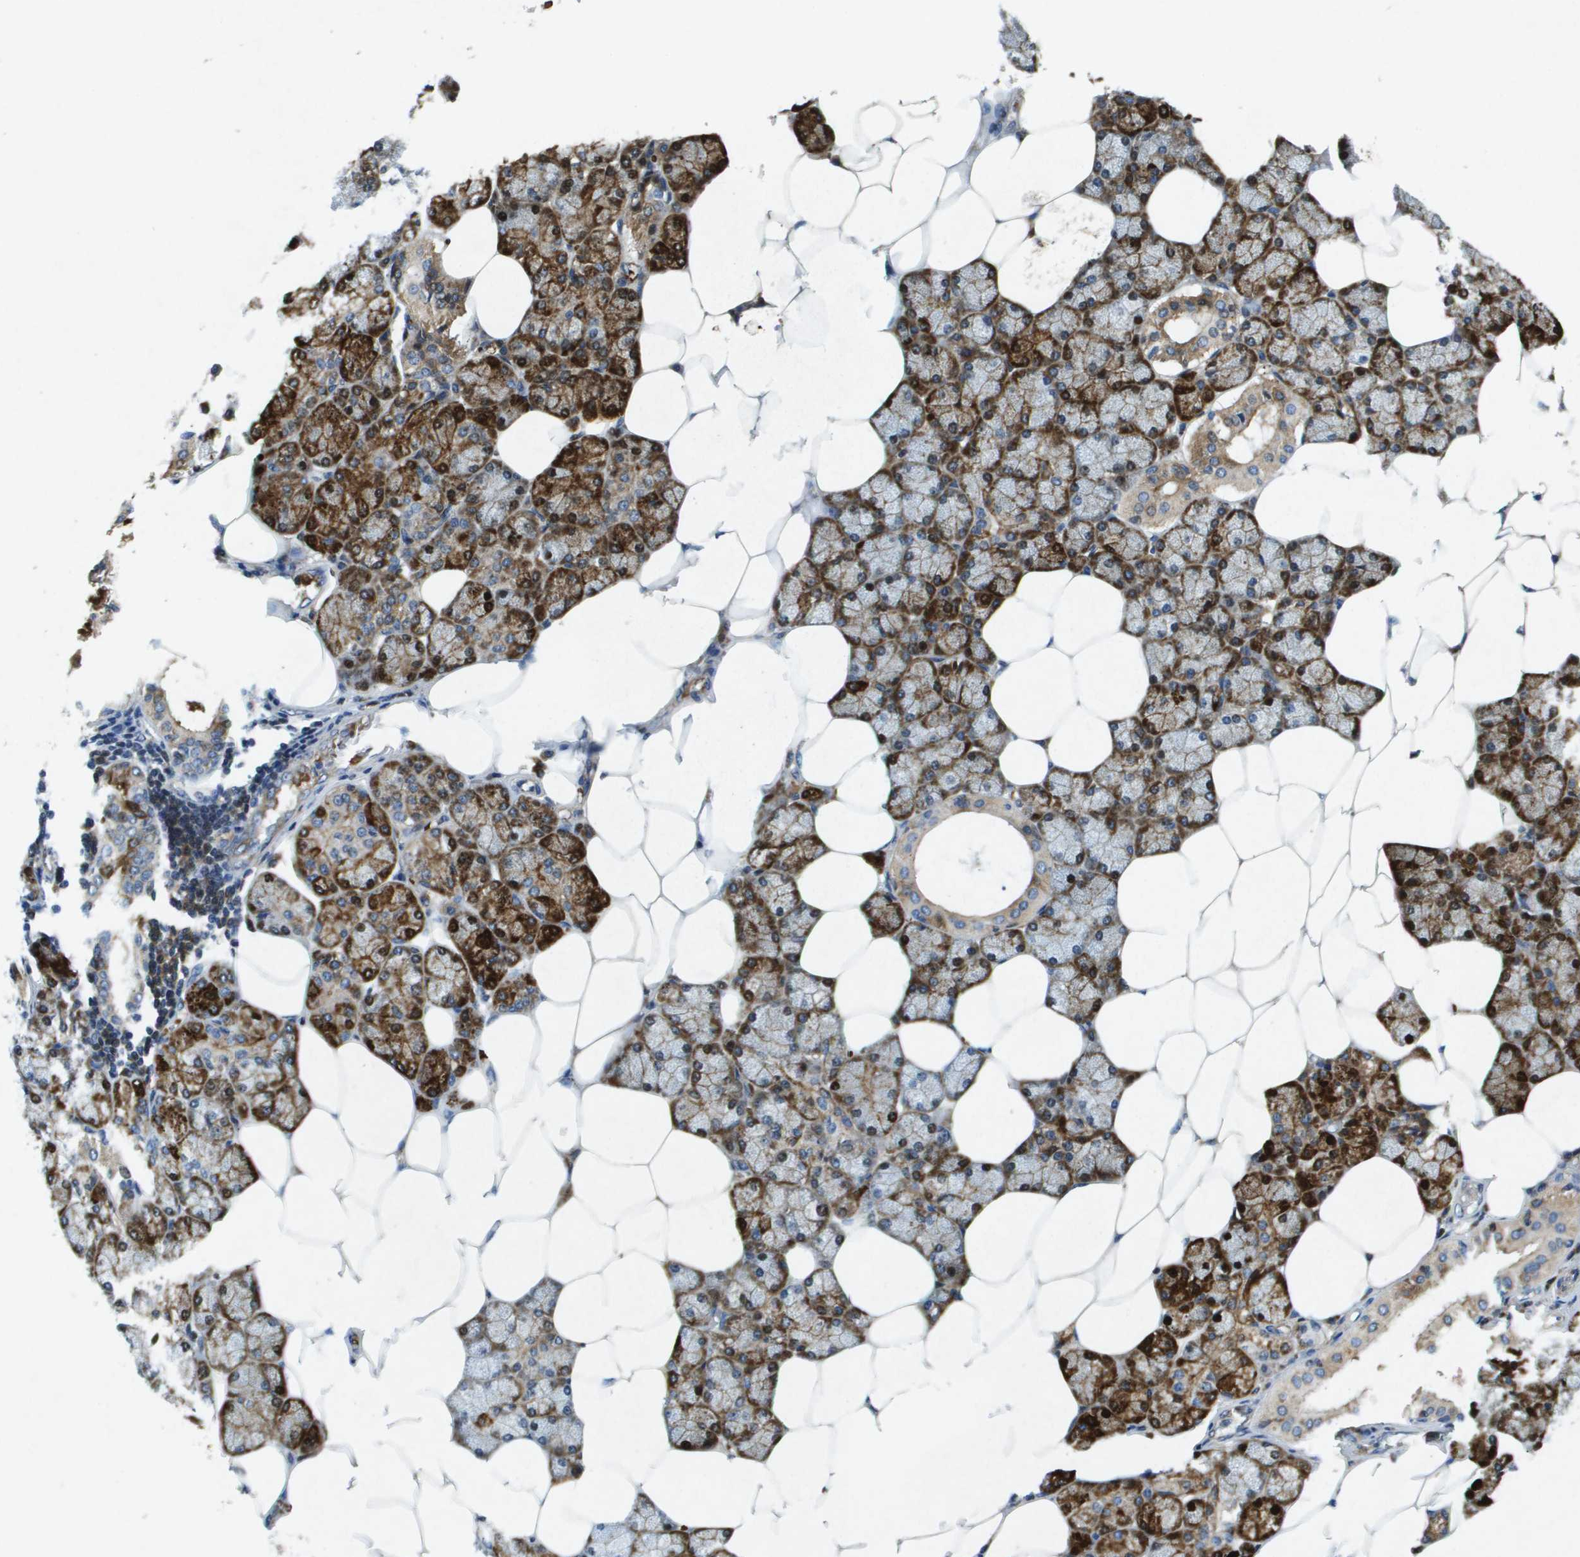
{"staining": {"intensity": "strong", "quantity": ">75%", "location": "cytoplasmic/membranous"}, "tissue": "salivary gland", "cell_type": "Glandular cells", "image_type": "normal", "snomed": [{"axis": "morphology", "description": "Normal tissue, NOS"}, {"axis": "topography", "description": "Salivary gland"}], "caption": "About >75% of glandular cells in benign human salivary gland demonstrate strong cytoplasmic/membranous protein staining as visualized by brown immunohistochemical staining.", "gene": "PTPRT", "patient": {"sex": "male", "age": 62}}